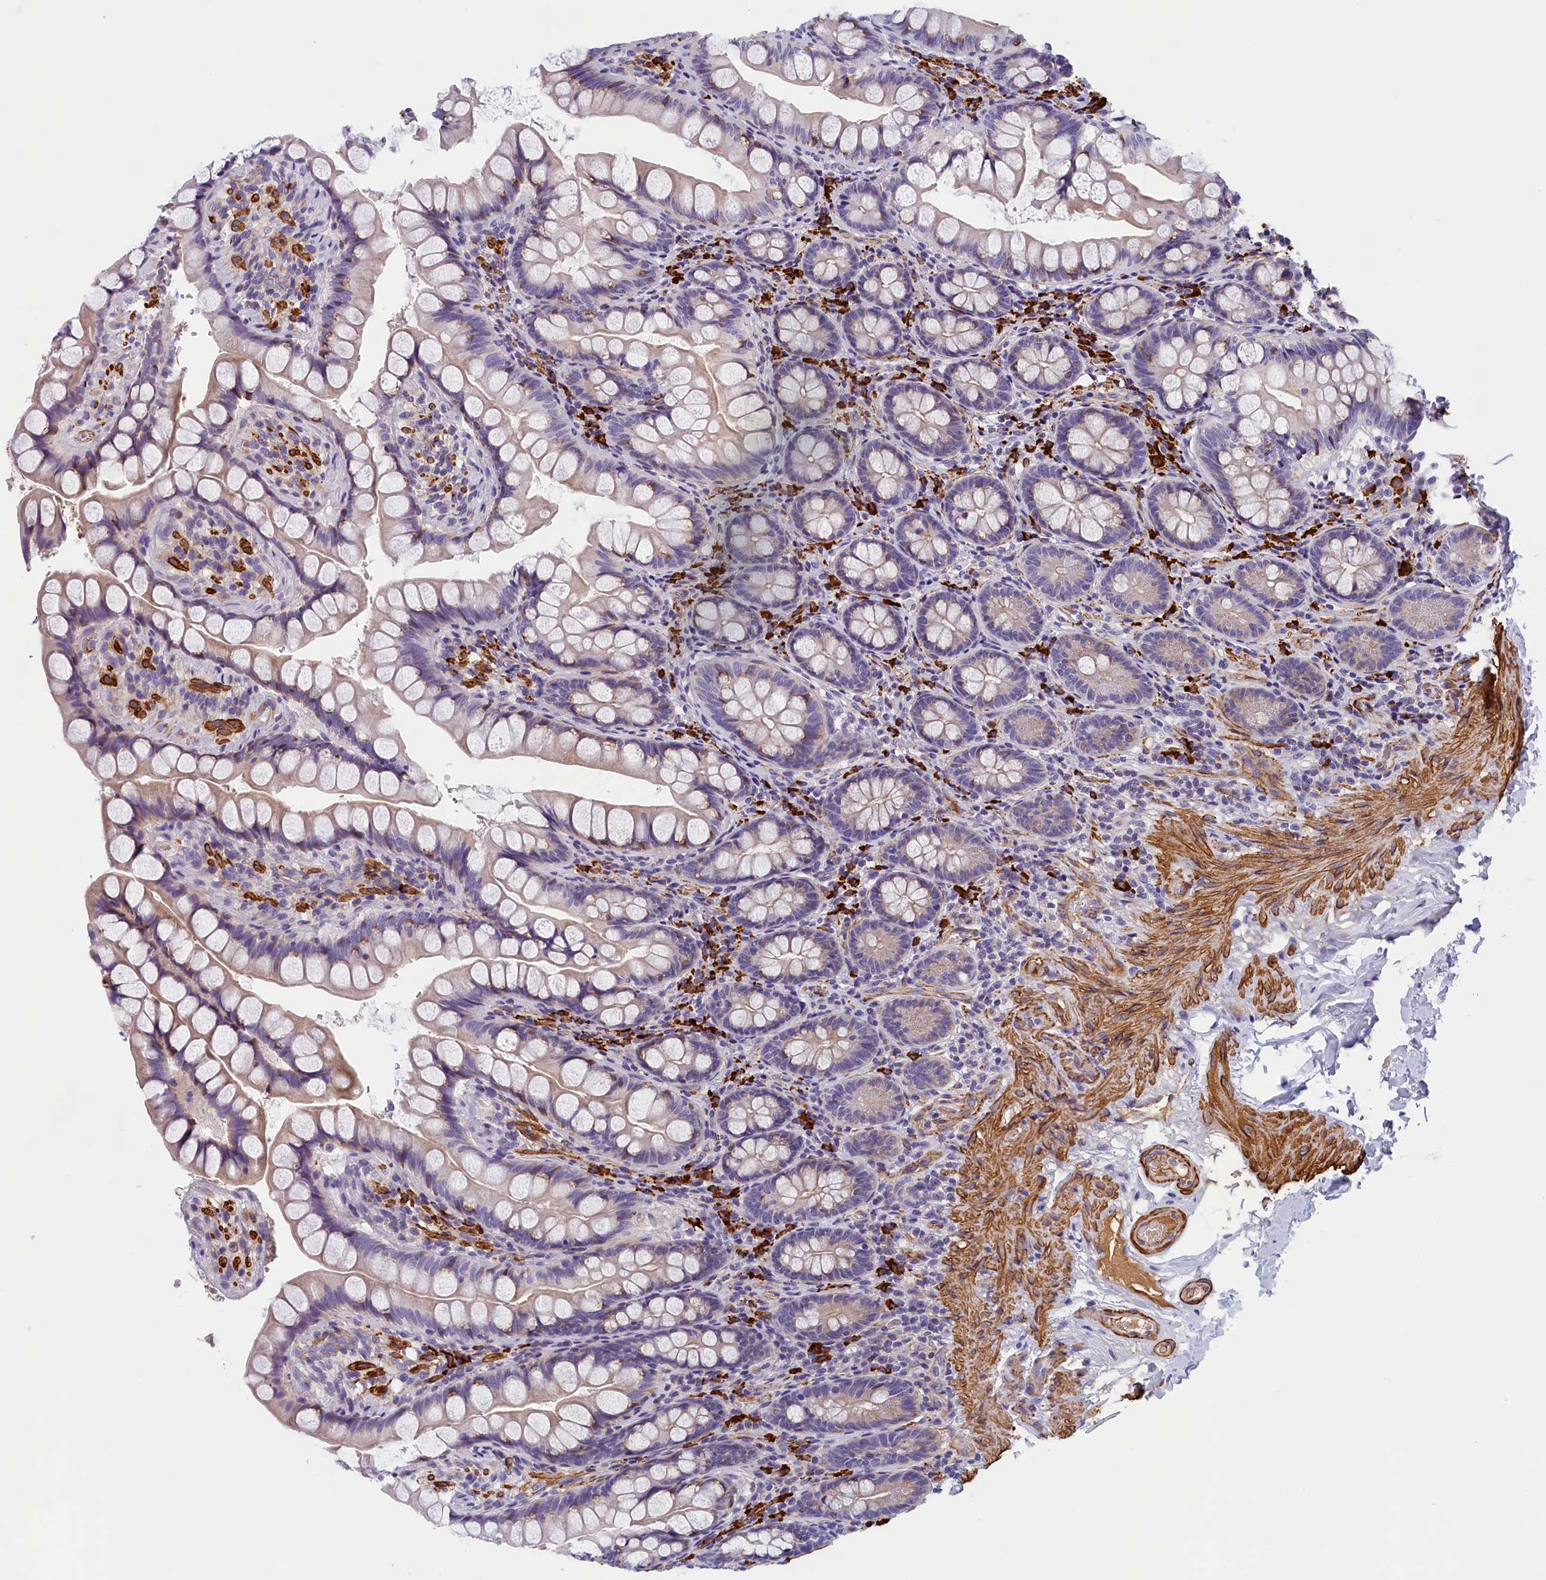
{"staining": {"intensity": "negative", "quantity": "none", "location": "none"}, "tissue": "small intestine", "cell_type": "Glandular cells", "image_type": "normal", "snomed": [{"axis": "morphology", "description": "Normal tissue, NOS"}, {"axis": "topography", "description": "Small intestine"}], "caption": "DAB (3,3'-diaminobenzidine) immunohistochemical staining of unremarkable human small intestine demonstrates no significant expression in glandular cells. (Stains: DAB immunohistochemistry (IHC) with hematoxylin counter stain, Microscopy: brightfield microscopy at high magnification).", "gene": "BCL2L13", "patient": {"sex": "male", "age": 70}}